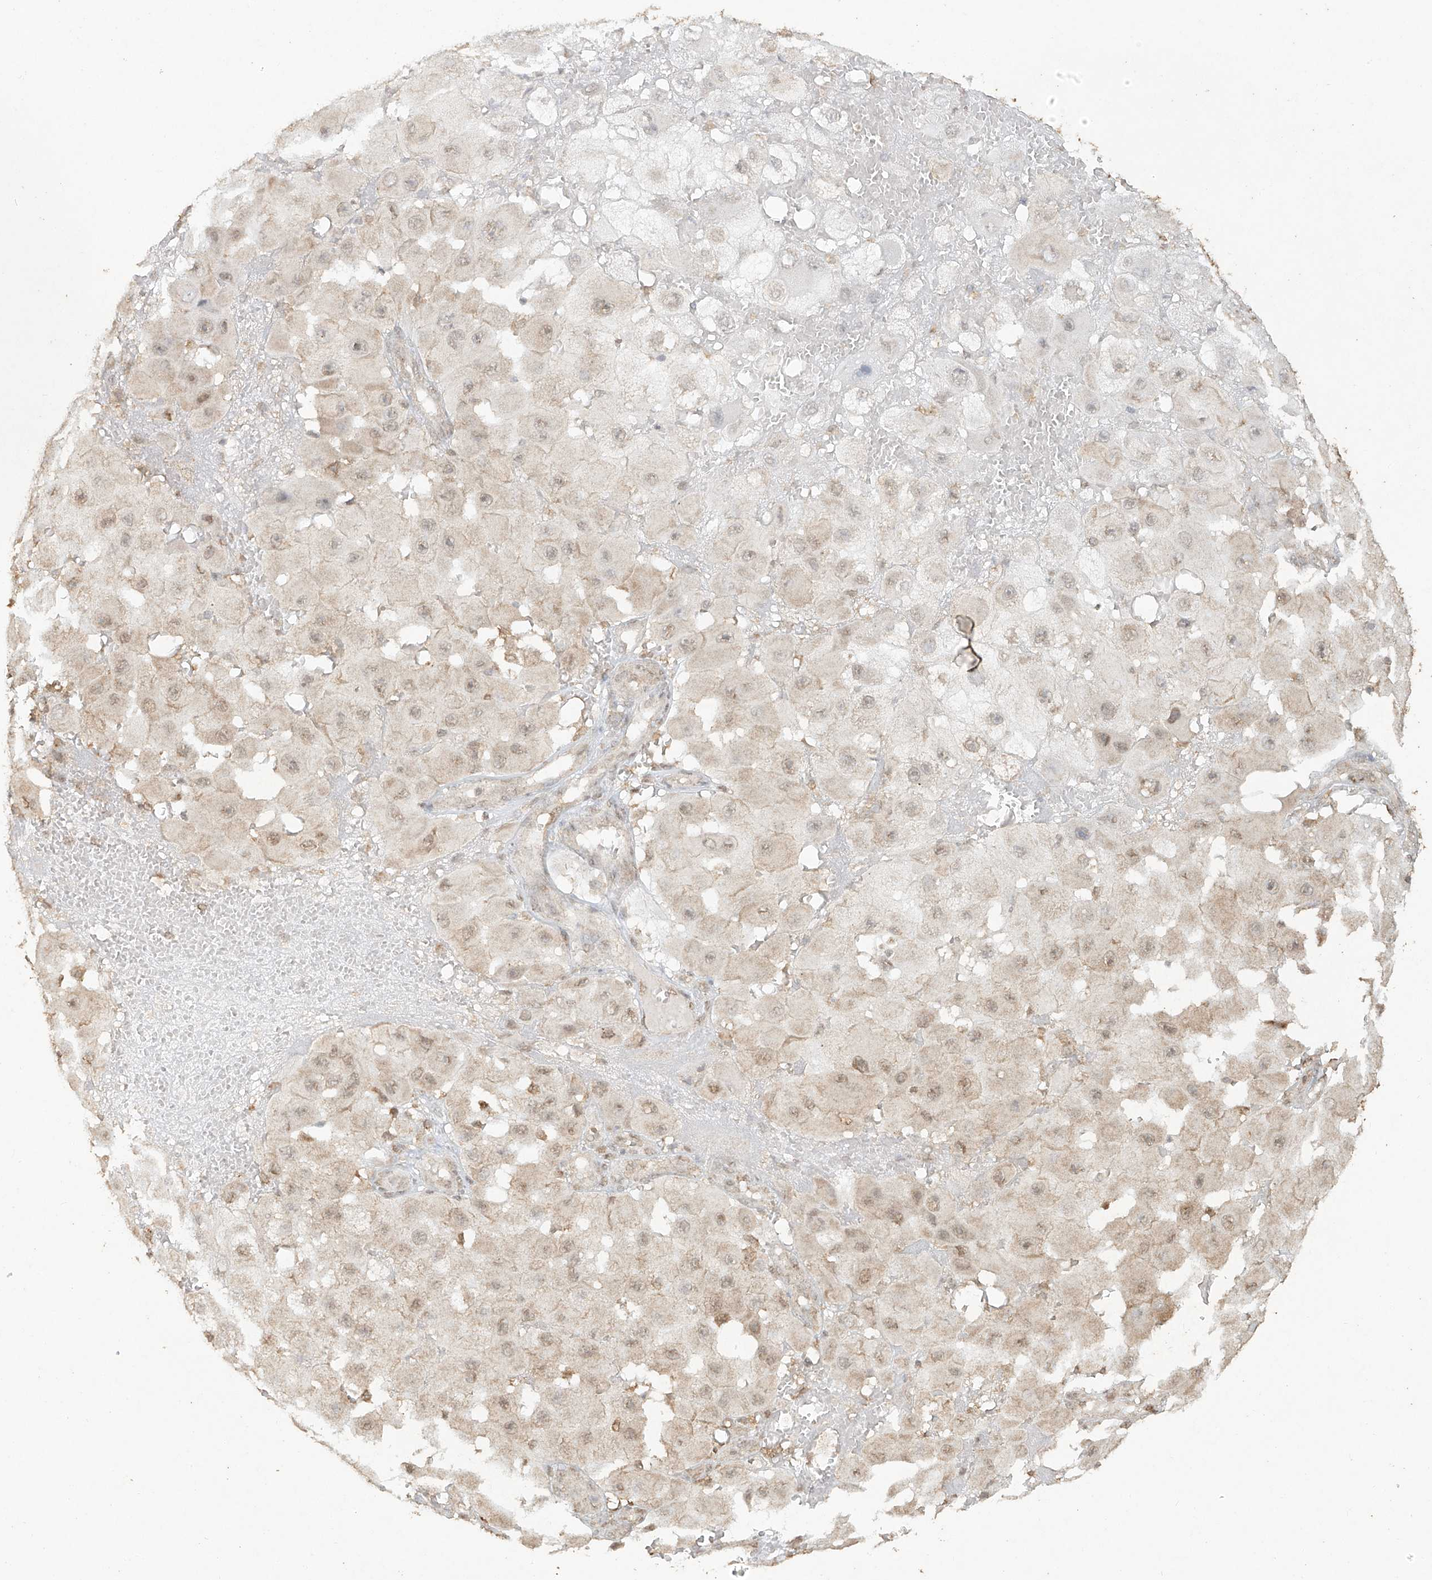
{"staining": {"intensity": "weak", "quantity": ">75%", "location": "nuclear"}, "tissue": "melanoma", "cell_type": "Tumor cells", "image_type": "cancer", "snomed": [{"axis": "morphology", "description": "Malignant melanoma, NOS"}, {"axis": "topography", "description": "Skin"}], "caption": "IHC of human melanoma shows low levels of weak nuclear positivity in about >75% of tumor cells. The protein of interest is stained brown, and the nuclei are stained in blue (DAB IHC with brightfield microscopy, high magnification).", "gene": "TIGAR", "patient": {"sex": "female", "age": 81}}